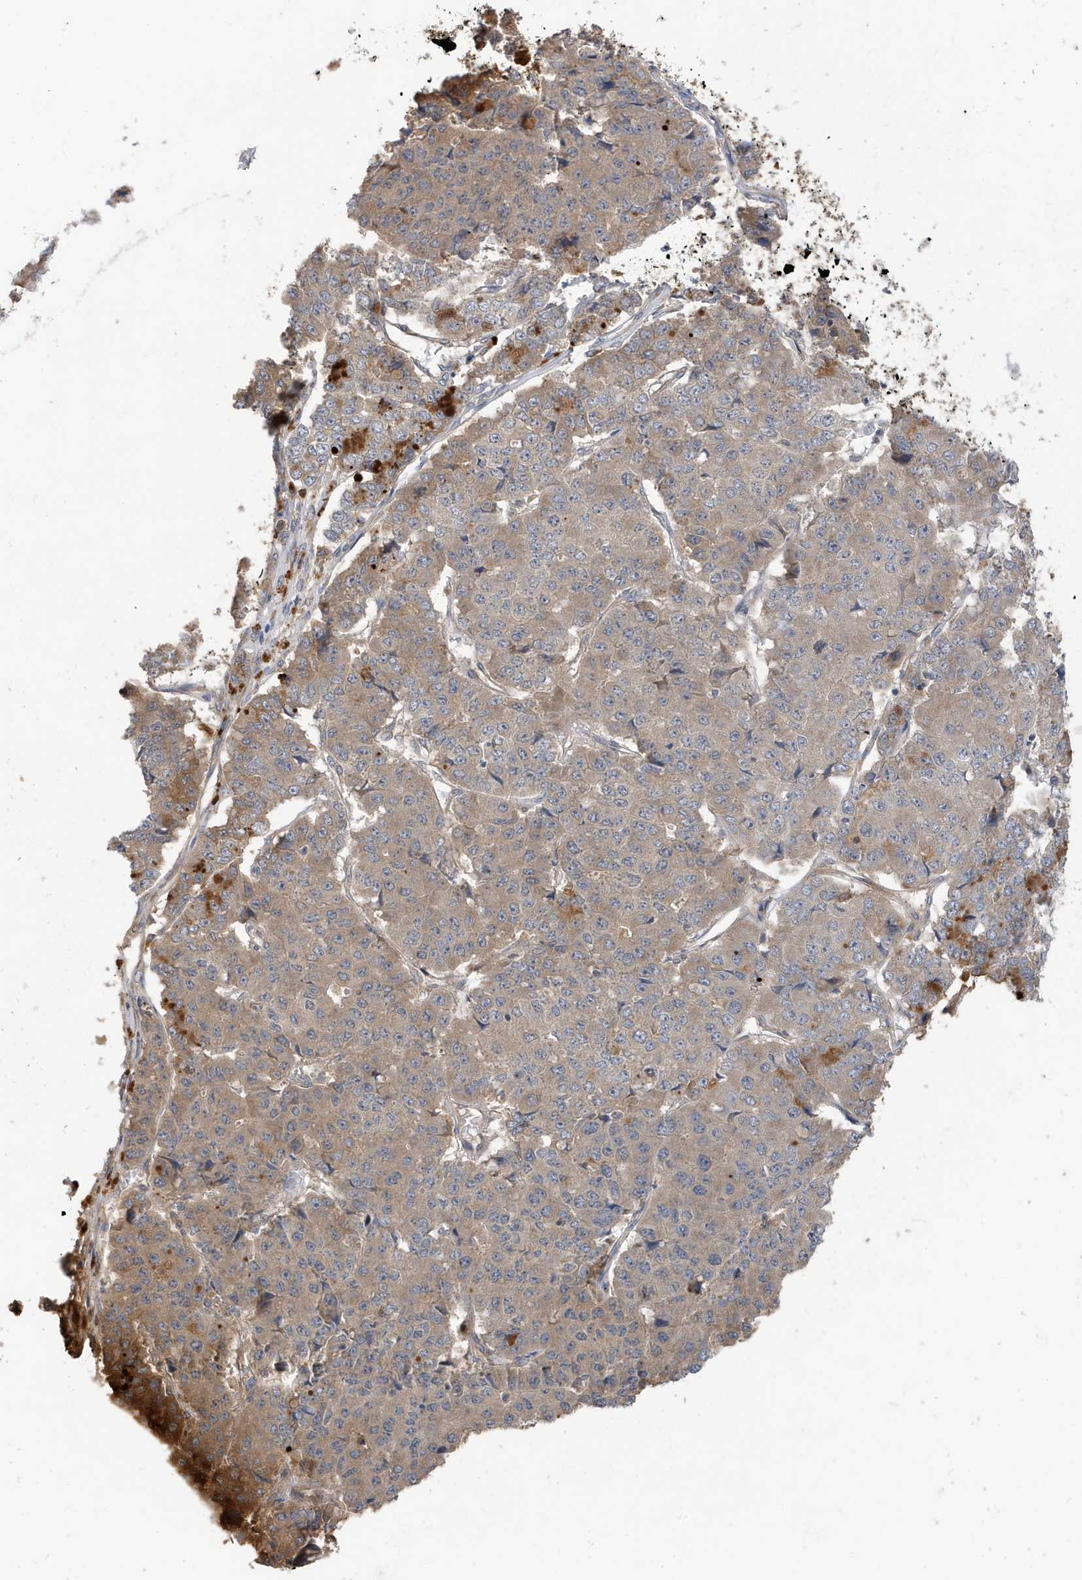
{"staining": {"intensity": "moderate", "quantity": "<25%", "location": "cytoplasmic/membranous"}, "tissue": "pancreatic cancer", "cell_type": "Tumor cells", "image_type": "cancer", "snomed": [{"axis": "morphology", "description": "Adenocarcinoma, NOS"}, {"axis": "topography", "description": "Pancreas"}], "caption": "Immunohistochemical staining of human pancreatic adenocarcinoma shows moderate cytoplasmic/membranous protein positivity in approximately <25% of tumor cells.", "gene": "LAPTM4A", "patient": {"sex": "male", "age": 50}}